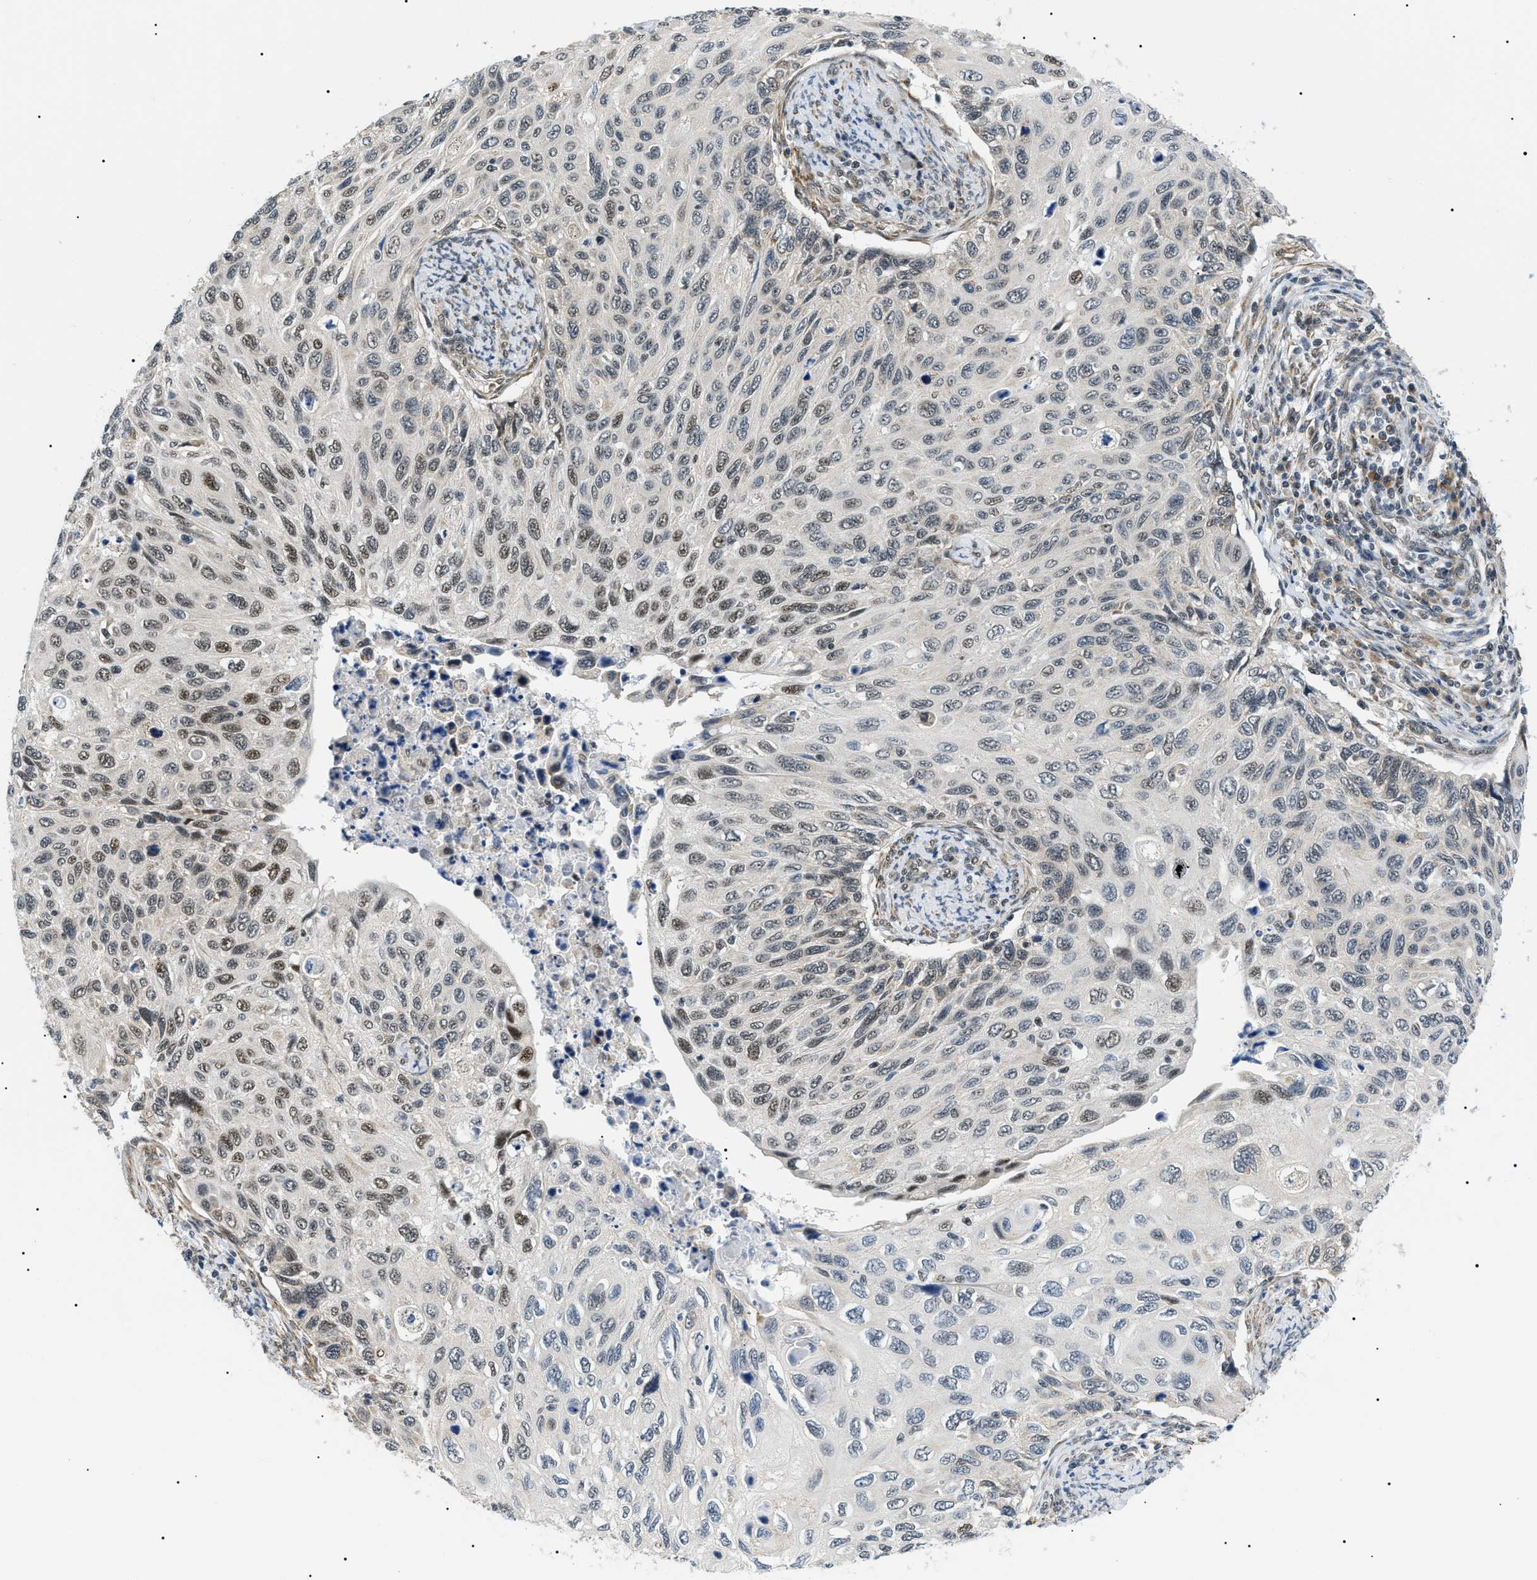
{"staining": {"intensity": "moderate", "quantity": "<25%", "location": "nuclear"}, "tissue": "cervical cancer", "cell_type": "Tumor cells", "image_type": "cancer", "snomed": [{"axis": "morphology", "description": "Squamous cell carcinoma, NOS"}, {"axis": "topography", "description": "Cervix"}], "caption": "About <25% of tumor cells in human cervical squamous cell carcinoma exhibit moderate nuclear protein staining as visualized by brown immunohistochemical staining.", "gene": "CWC25", "patient": {"sex": "female", "age": 70}}